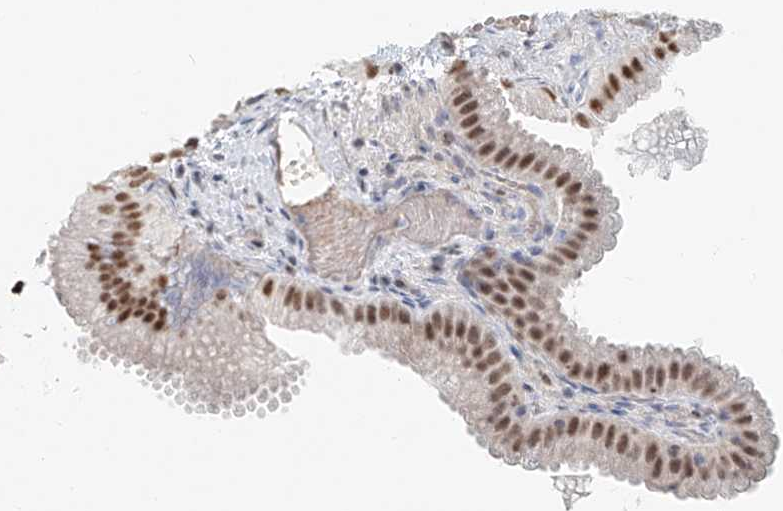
{"staining": {"intensity": "moderate", "quantity": ">75%", "location": "nuclear"}, "tissue": "gallbladder", "cell_type": "Glandular cells", "image_type": "normal", "snomed": [{"axis": "morphology", "description": "Normal tissue, NOS"}, {"axis": "topography", "description": "Gallbladder"}], "caption": "Protein expression analysis of unremarkable gallbladder demonstrates moderate nuclear expression in about >75% of glandular cells.", "gene": "SASH1", "patient": {"sex": "female", "age": 30}}